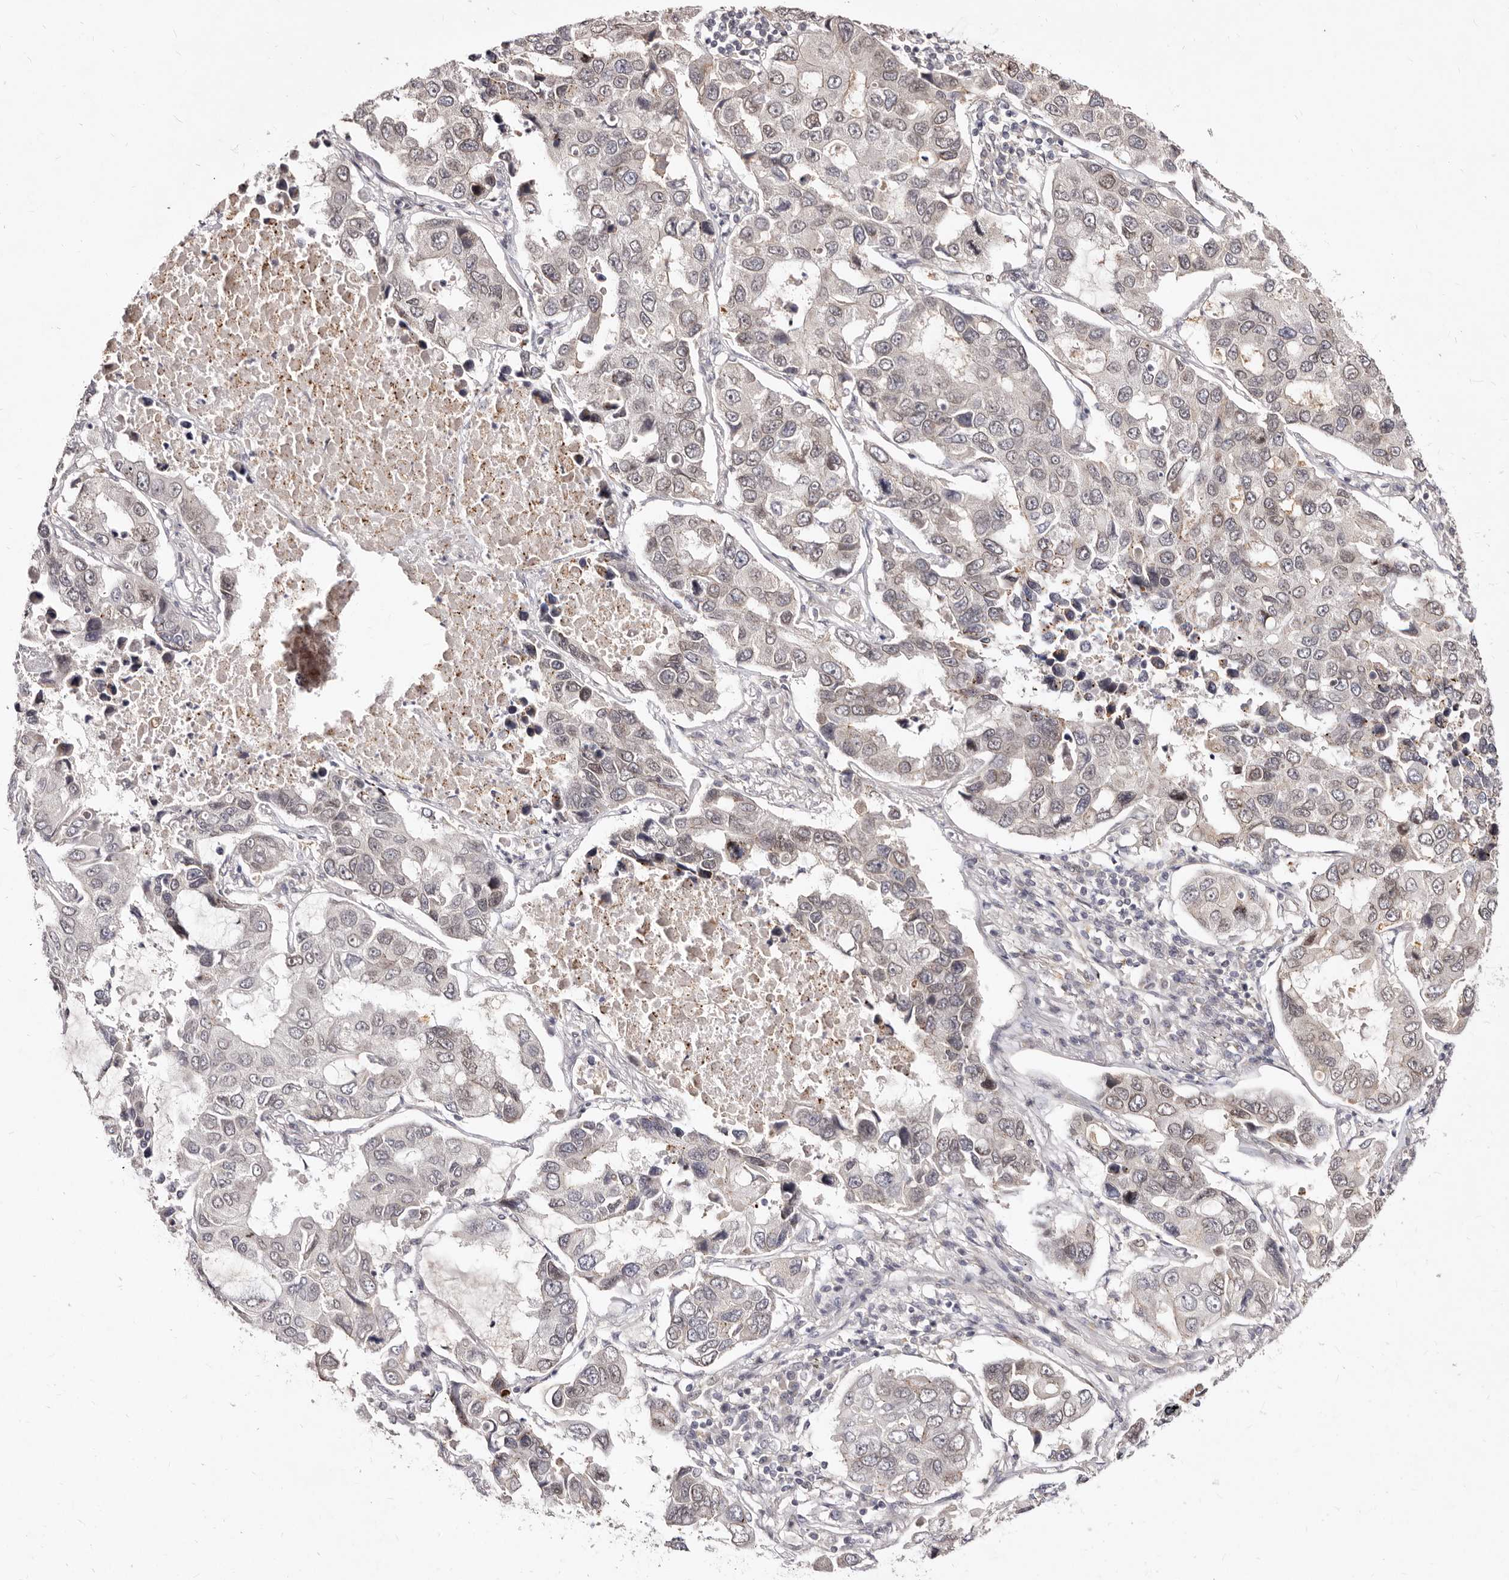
{"staining": {"intensity": "weak", "quantity": "25%-75%", "location": "nuclear"}, "tissue": "lung cancer", "cell_type": "Tumor cells", "image_type": "cancer", "snomed": [{"axis": "morphology", "description": "Adenocarcinoma, NOS"}, {"axis": "topography", "description": "Lung"}], "caption": "Immunohistochemical staining of human adenocarcinoma (lung) reveals low levels of weak nuclear expression in approximately 25%-75% of tumor cells. Using DAB (brown) and hematoxylin (blue) stains, captured at high magnification using brightfield microscopy.", "gene": "LCORL", "patient": {"sex": "male", "age": 64}}